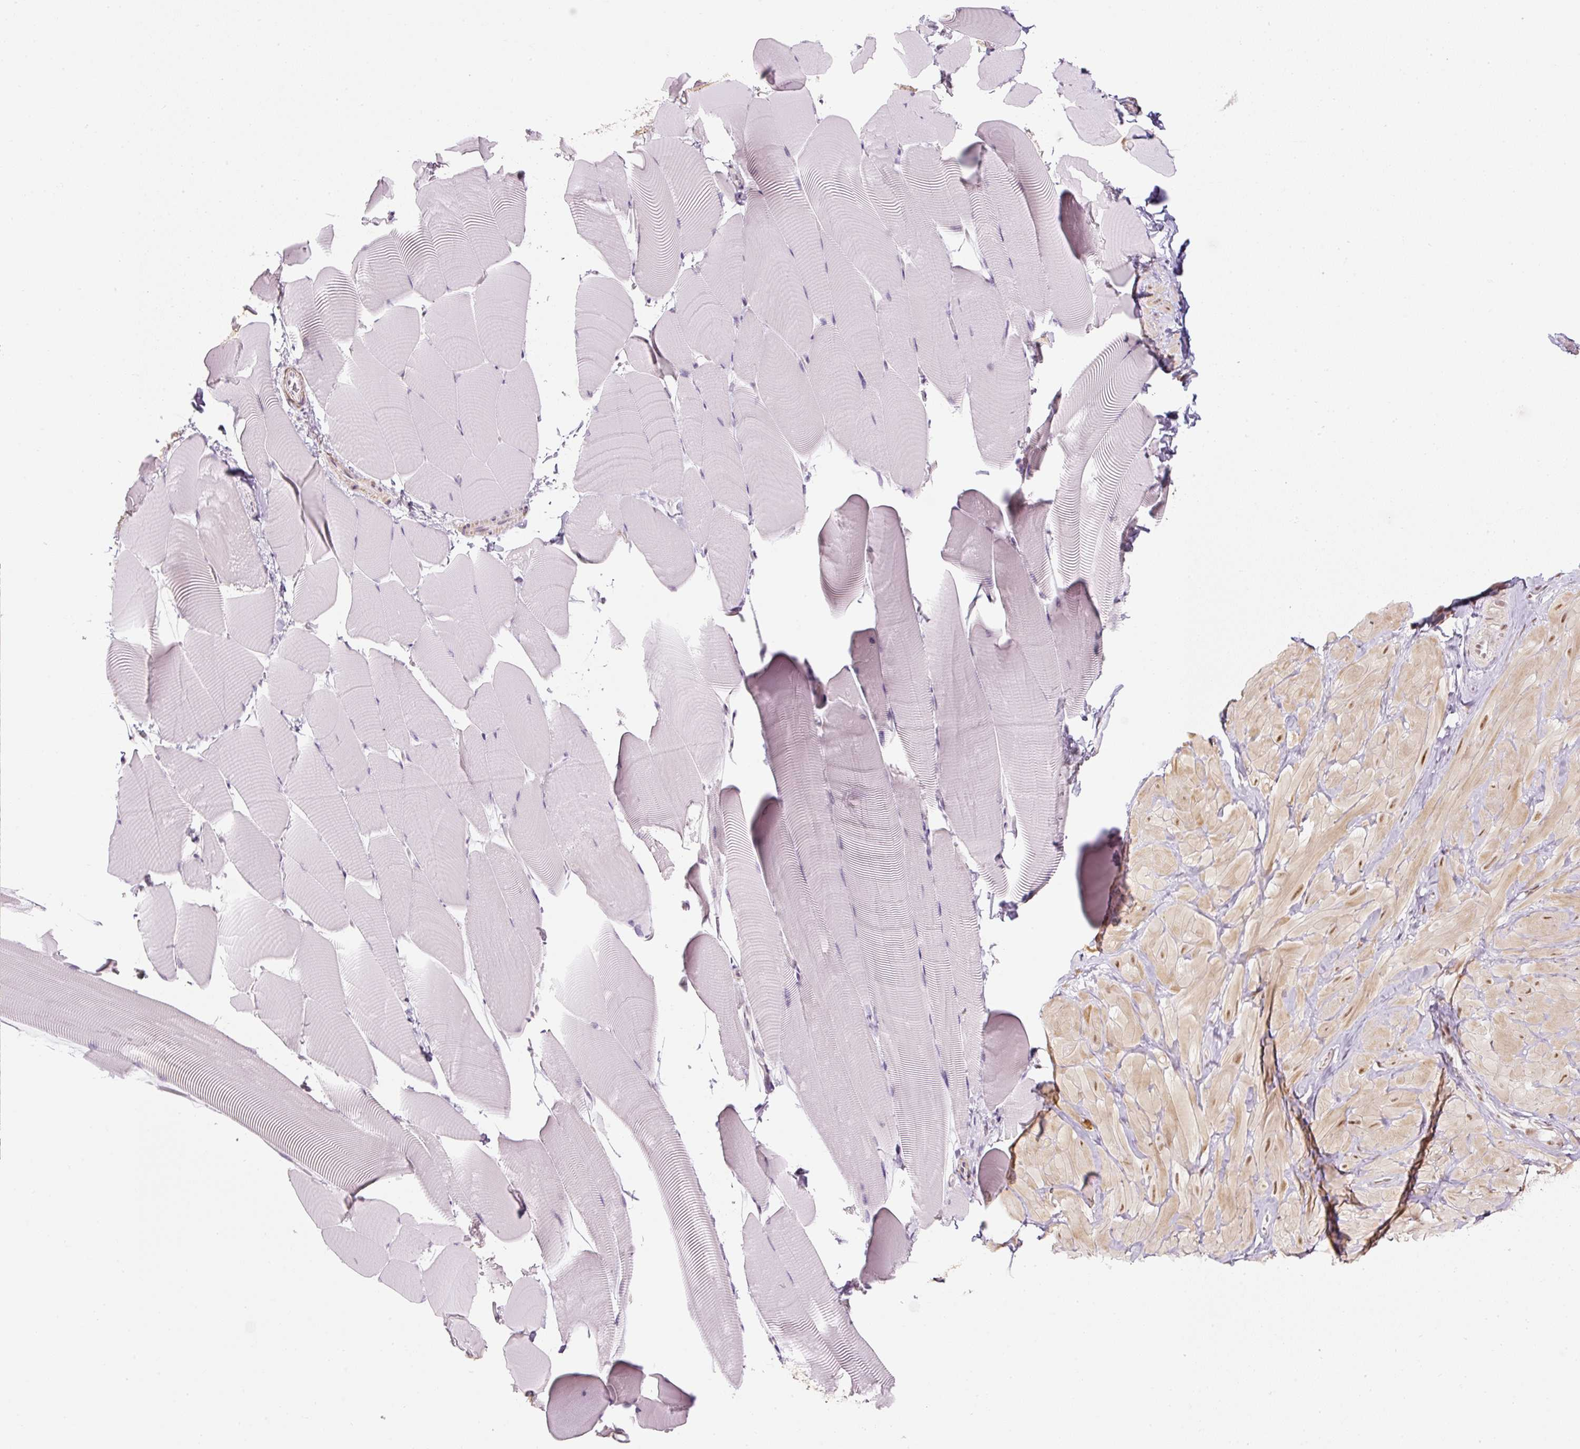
{"staining": {"intensity": "weak", "quantity": "25%-75%", "location": "nuclear"}, "tissue": "skeletal muscle", "cell_type": "Myocytes", "image_type": "normal", "snomed": [{"axis": "morphology", "description": "Normal tissue, NOS"}, {"axis": "topography", "description": "Skeletal muscle"}], "caption": "DAB (3,3'-diaminobenzidine) immunohistochemical staining of unremarkable skeletal muscle demonstrates weak nuclear protein staining in about 25%-75% of myocytes.", "gene": "U2AF2", "patient": {"sex": "male", "age": 25}}